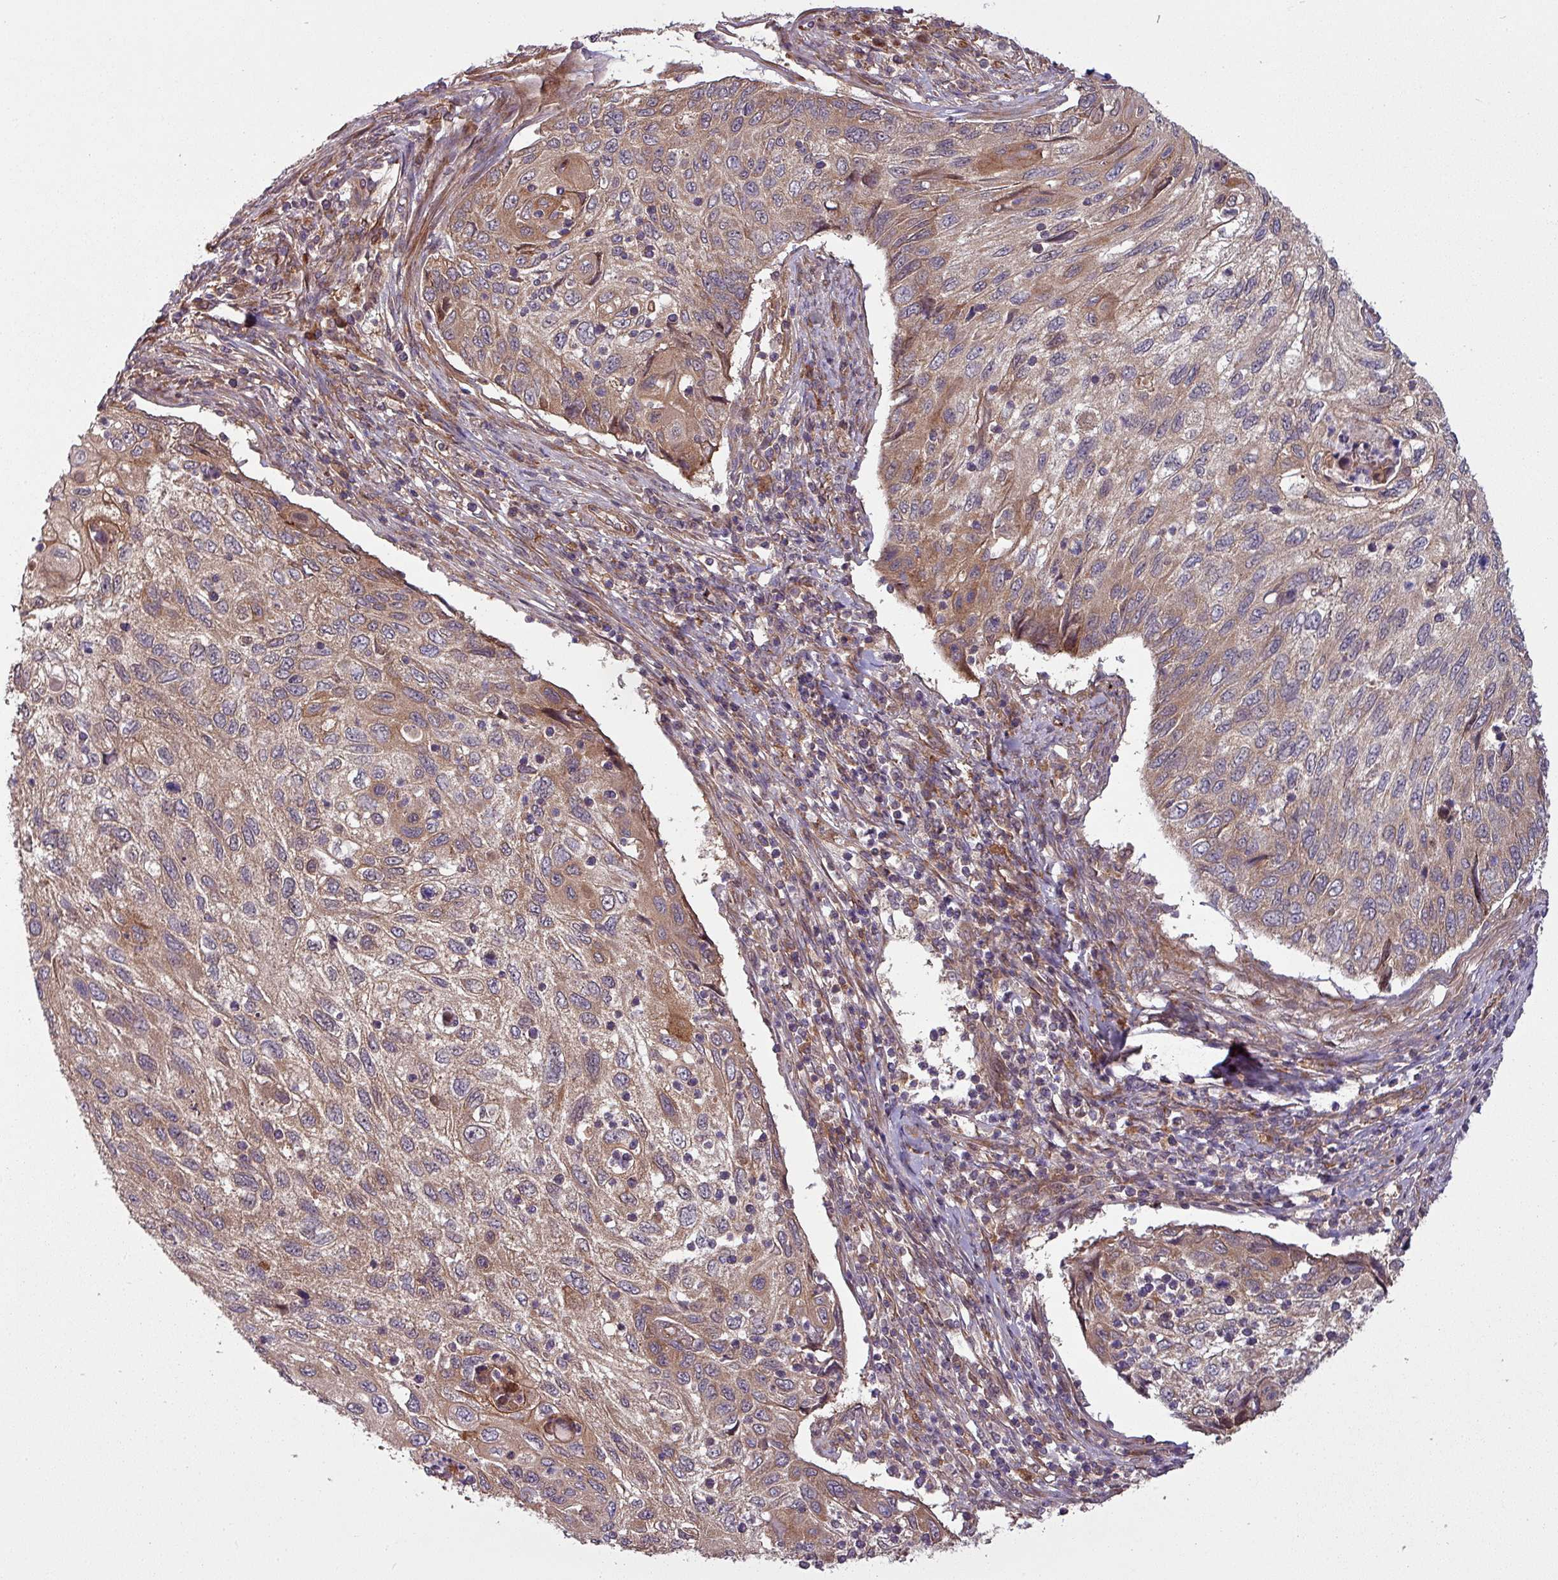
{"staining": {"intensity": "weak", "quantity": "25%-75%", "location": "cytoplasmic/membranous"}, "tissue": "cervical cancer", "cell_type": "Tumor cells", "image_type": "cancer", "snomed": [{"axis": "morphology", "description": "Squamous cell carcinoma, NOS"}, {"axis": "topography", "description": "Cervix"}], "caption": "This image displays cervical squamous cell carcinoma stained with immunohistochemistry to label a protein in brown. The cytoplasmic/membranous of tumor cells show weak positivity for the protein. Nuclei are counter-stained blue.", "gene": "SNRNP25", "patient": {"sex": "female", "age": 70}}